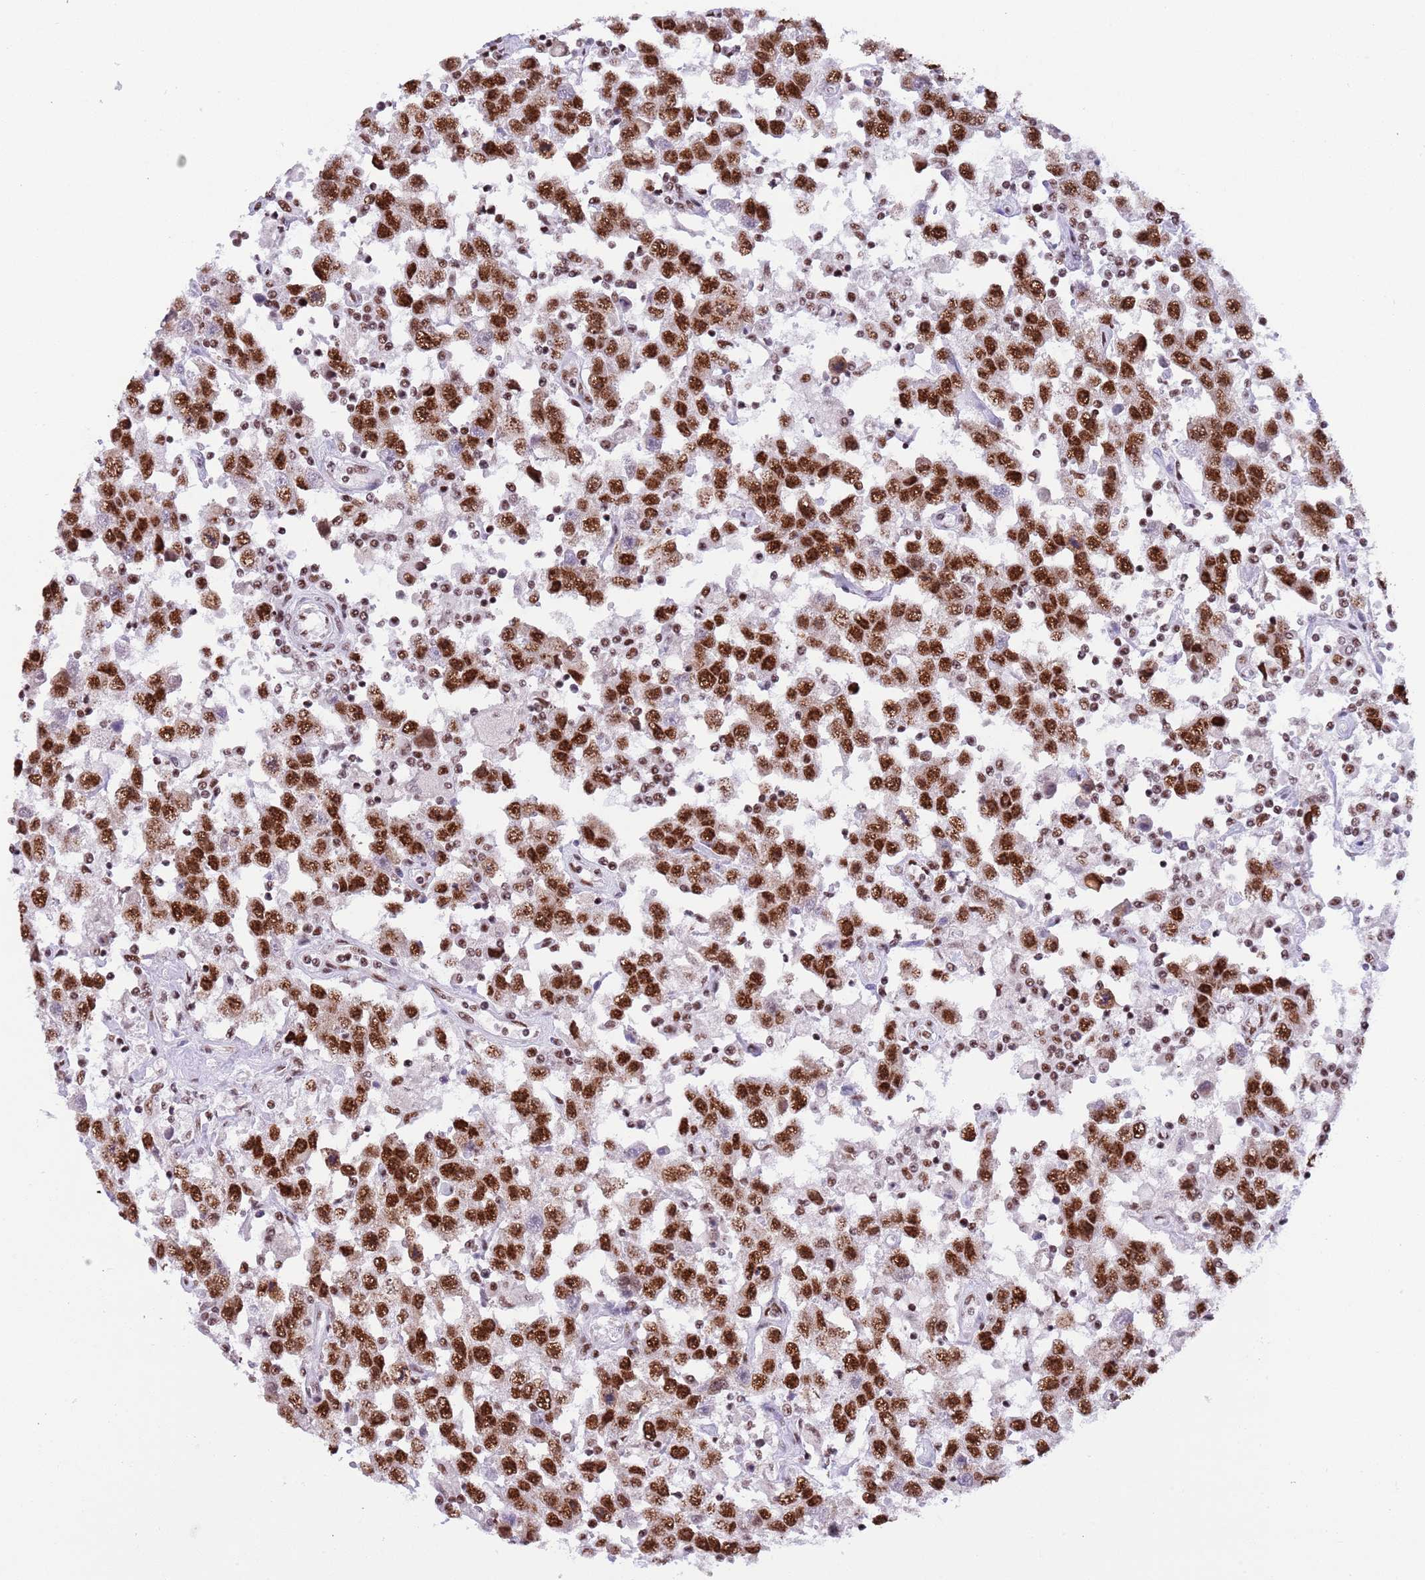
{"staining": {"intensity": "strong", "quantity": ">75%", "location": "nuclear"}, "tissue": "testis cancer", "cell_type": "Tumor cells", "image_type": "cancer", "snomed": [{"axis": "morphology", "description": "Seminoma, NOS"}, {"axis": "topography", "description": "Testis"}], "caption": "This image shows immunohistochemistry (IHC) staining of testis seminoma, with high strong nuclear staining in approximately >75% of tumor cells.", "gene": "SF3A2", "patient": {"sex": "male", "age": 41}}